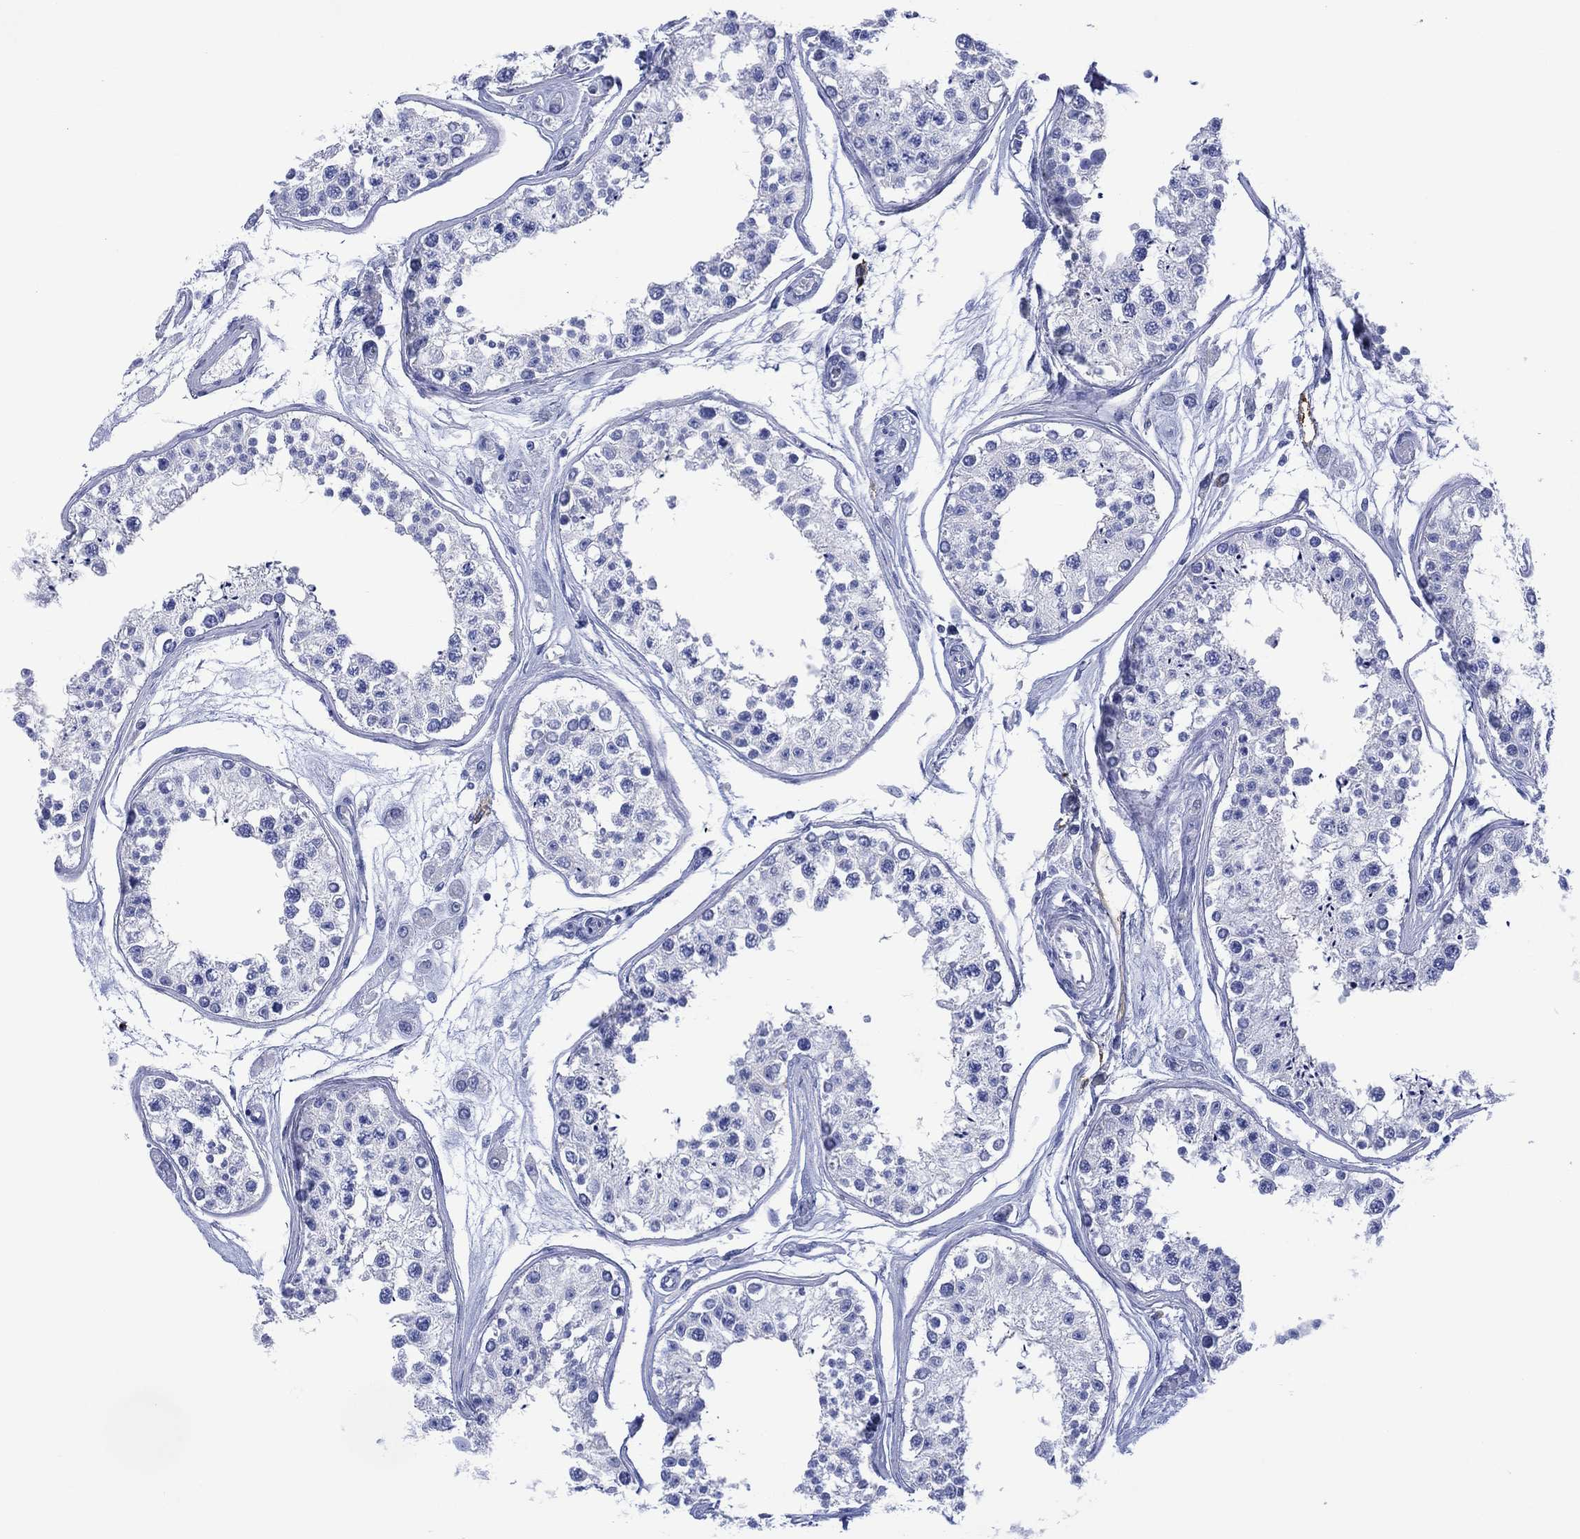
{"staining": {"intensity": "negative", "quantity": "none", "location": "none"}, "tissue": "testis", "cell_type": "Cells in seminiferous ducts", "image_type": "normal", "snomed": [{"axis": "morphology", "description": "Normal tissue, NOS"}, {"axis": "topography", "description": "Testis"}], "caption": "An image of testis stained for a protein displays no brown staining in cells in seminiferous ducts. The staining is performed using DAB (3,3'-diaminobenzidine) brown chromogen with nuclei counter-stained in using hematoxylin.", "gene": "DPP4", "patient": {"sex": "male", "age": 25}}